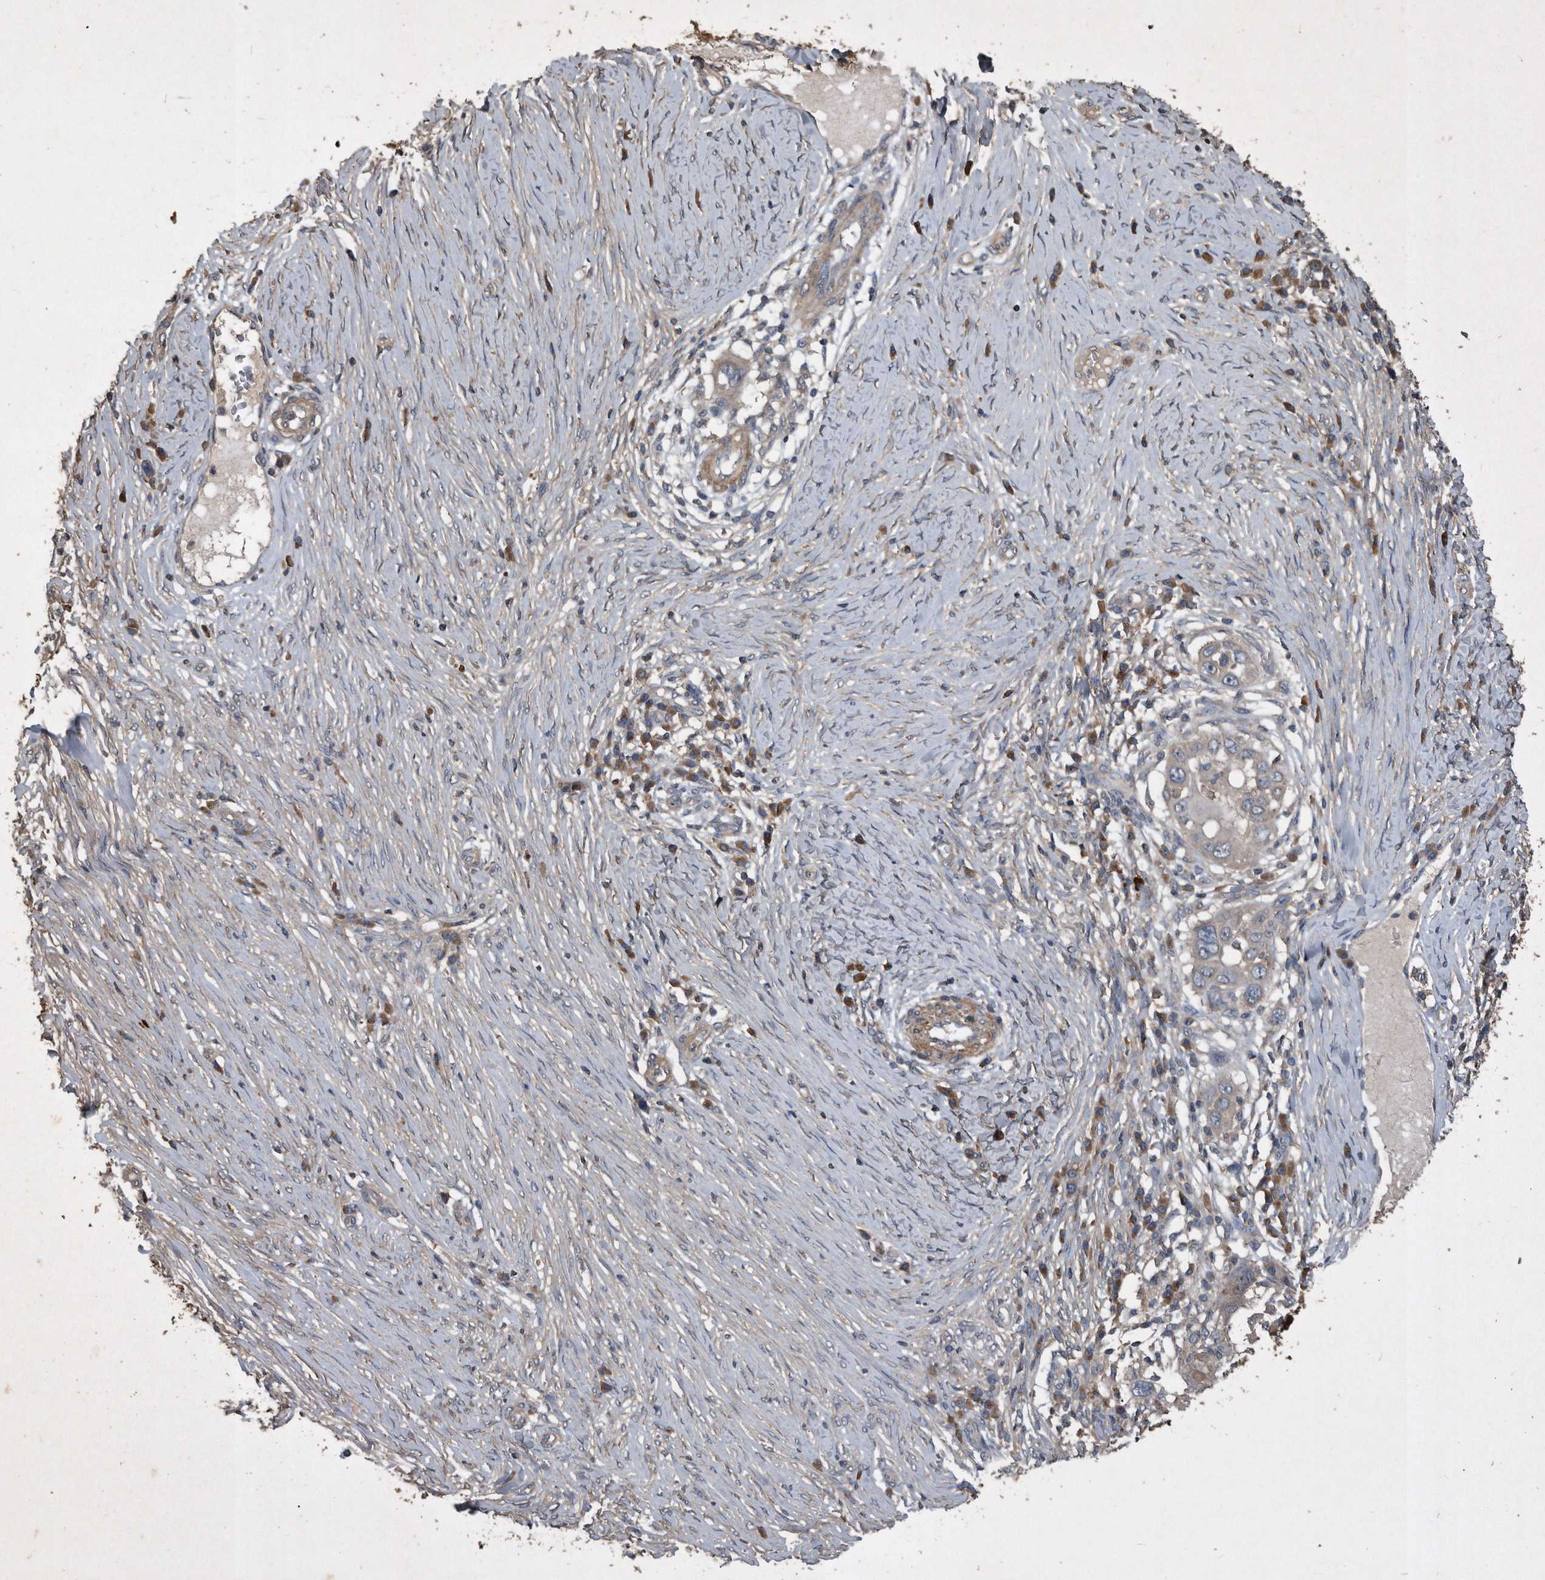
{"staining": {"intensity": "weak", "quantity": "25%-75%", "location": "cytoplasmic/membranous"}, "tissue": "skin cancer", "cell_type": "Tumor cells", "image_type": "cancer", "snomed": [{"axis": "morphology", "description": "Squamous cell carcinoma, NOS"}, {"axis": "topography", "description": "Skin"}], "caption": "Protein expression analysis of skin cancer reveals weak cytoplasmic/membranous expression in about 25%-75% of tumor cells.", "gene": "NRBP1", "patient": {"sex": "female", "age": 44}}